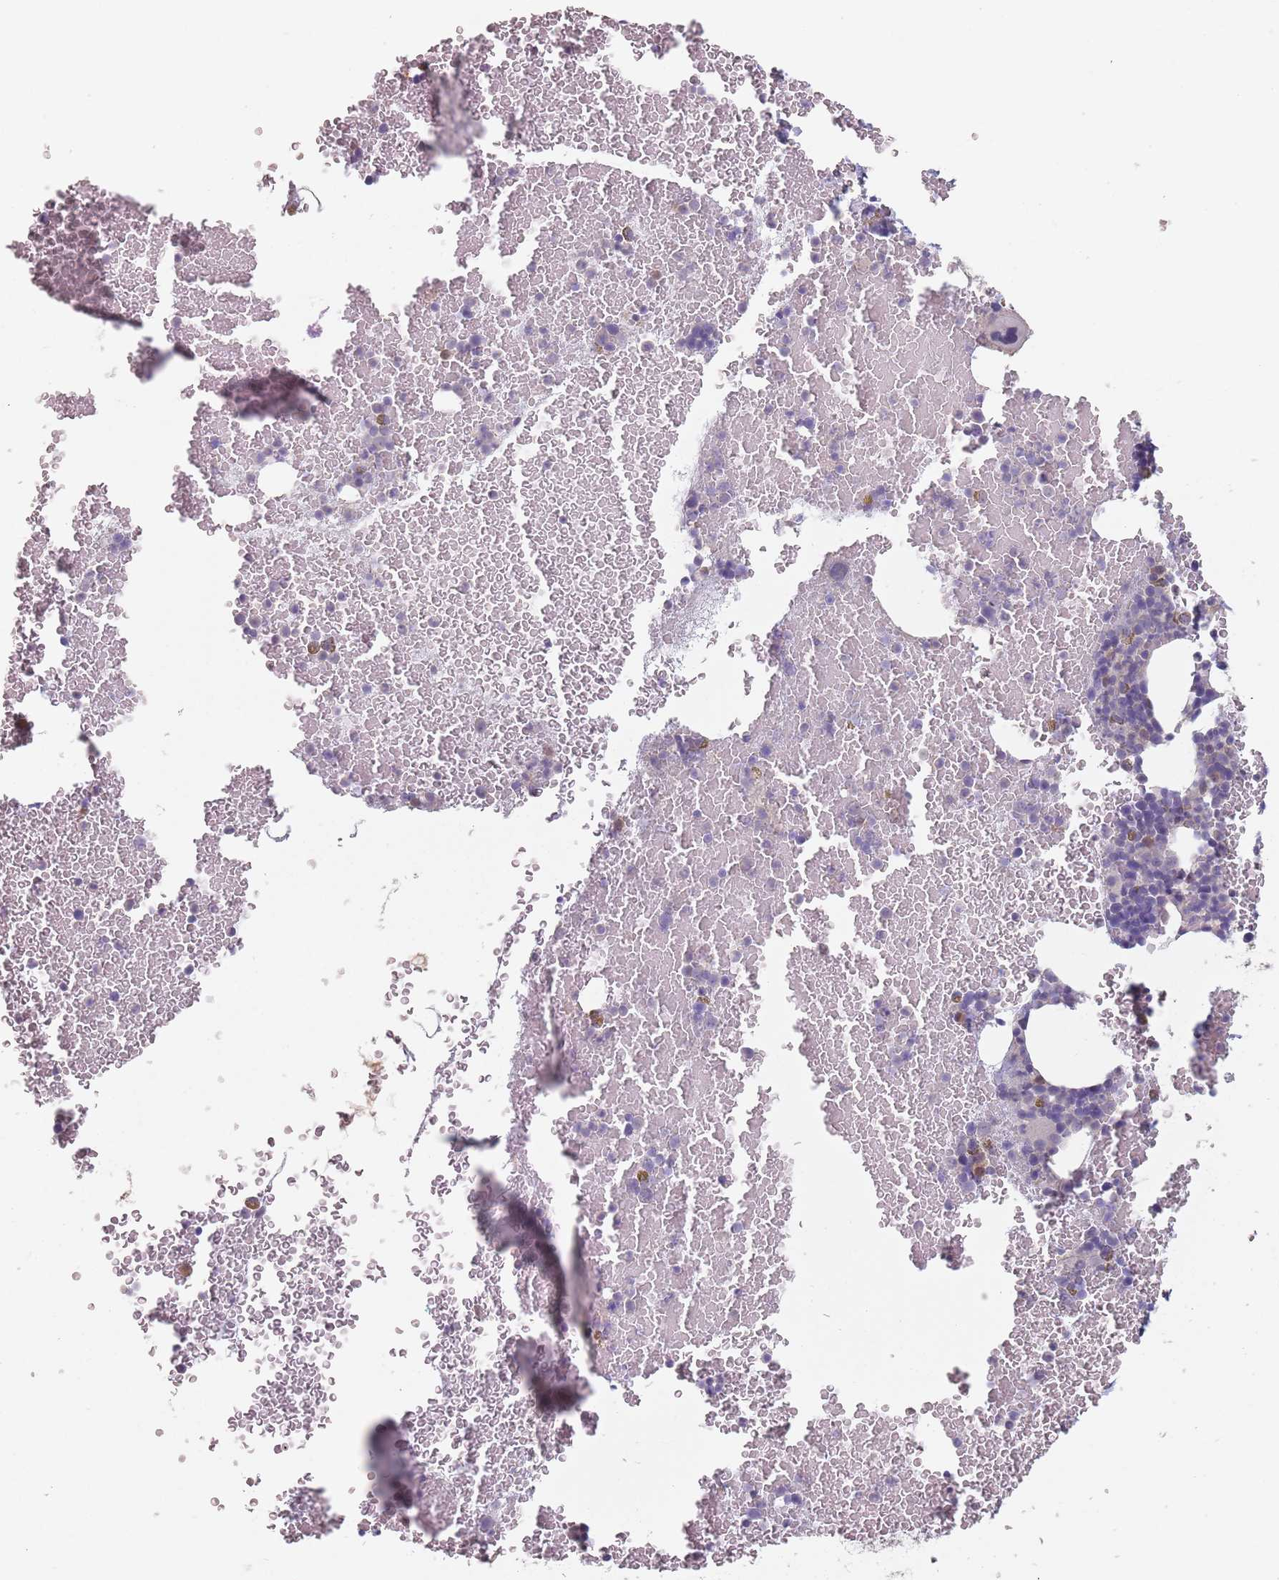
{"staining": {"intensity": "negative", "quantity": "none", "location": "none"}, "tissue": "bone marrow", "cell_type": "Hematopoietic cells", "image_type": "normal", "snomed": [{"axis": "morphology", "description": "Normal tissue, NOS"}, {"axis": "topography", "description": "Bone marrow"}], "caption": "Bone marrow was stained to show a protein in brown. There is no significant positivity in hematopoietic cells.", "gene": "NAXE", "patient": {"sex": "female", "age": 48}}